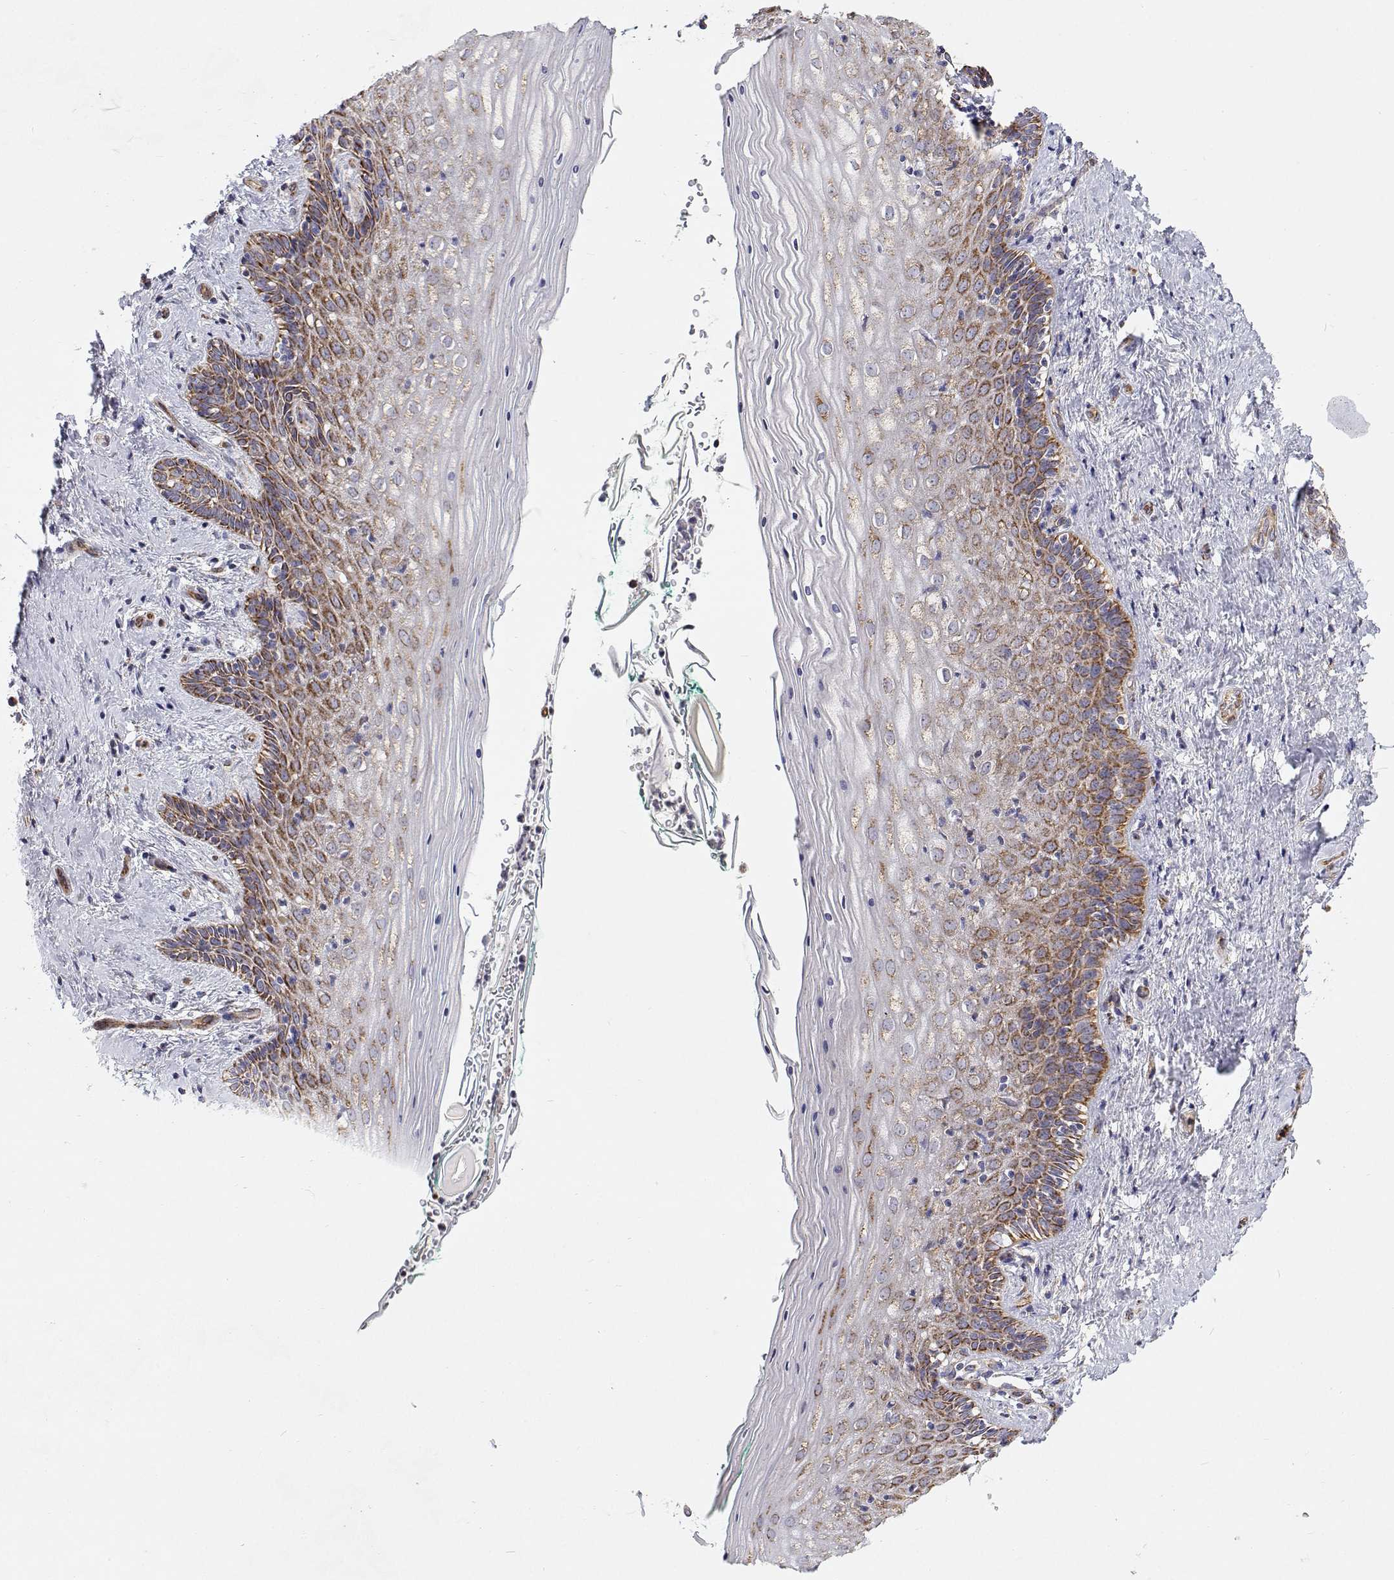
{"staining": {"intensity": "moderate", "quantity": "25%-75%", "location": "cytoplasmic/membranous"}, "tissue": "vagina", "cell_type": "Squamous epithelial cells", "image_type": "normal", "snomed": [{"axis": "morphology", "description": "Normal tissue, NOS"}, {"axis": "topography", "description": "Vagina"}], "caption": "An image showing moderate cytoplasmic/membranous expression in approximately 25%-75% of squamous epithelial cells in unremarkable vagina, as visualized by brown immunohistochemical staining.", "gene": "SPICE1", "patient": {"sex": "female", "age": 45}}